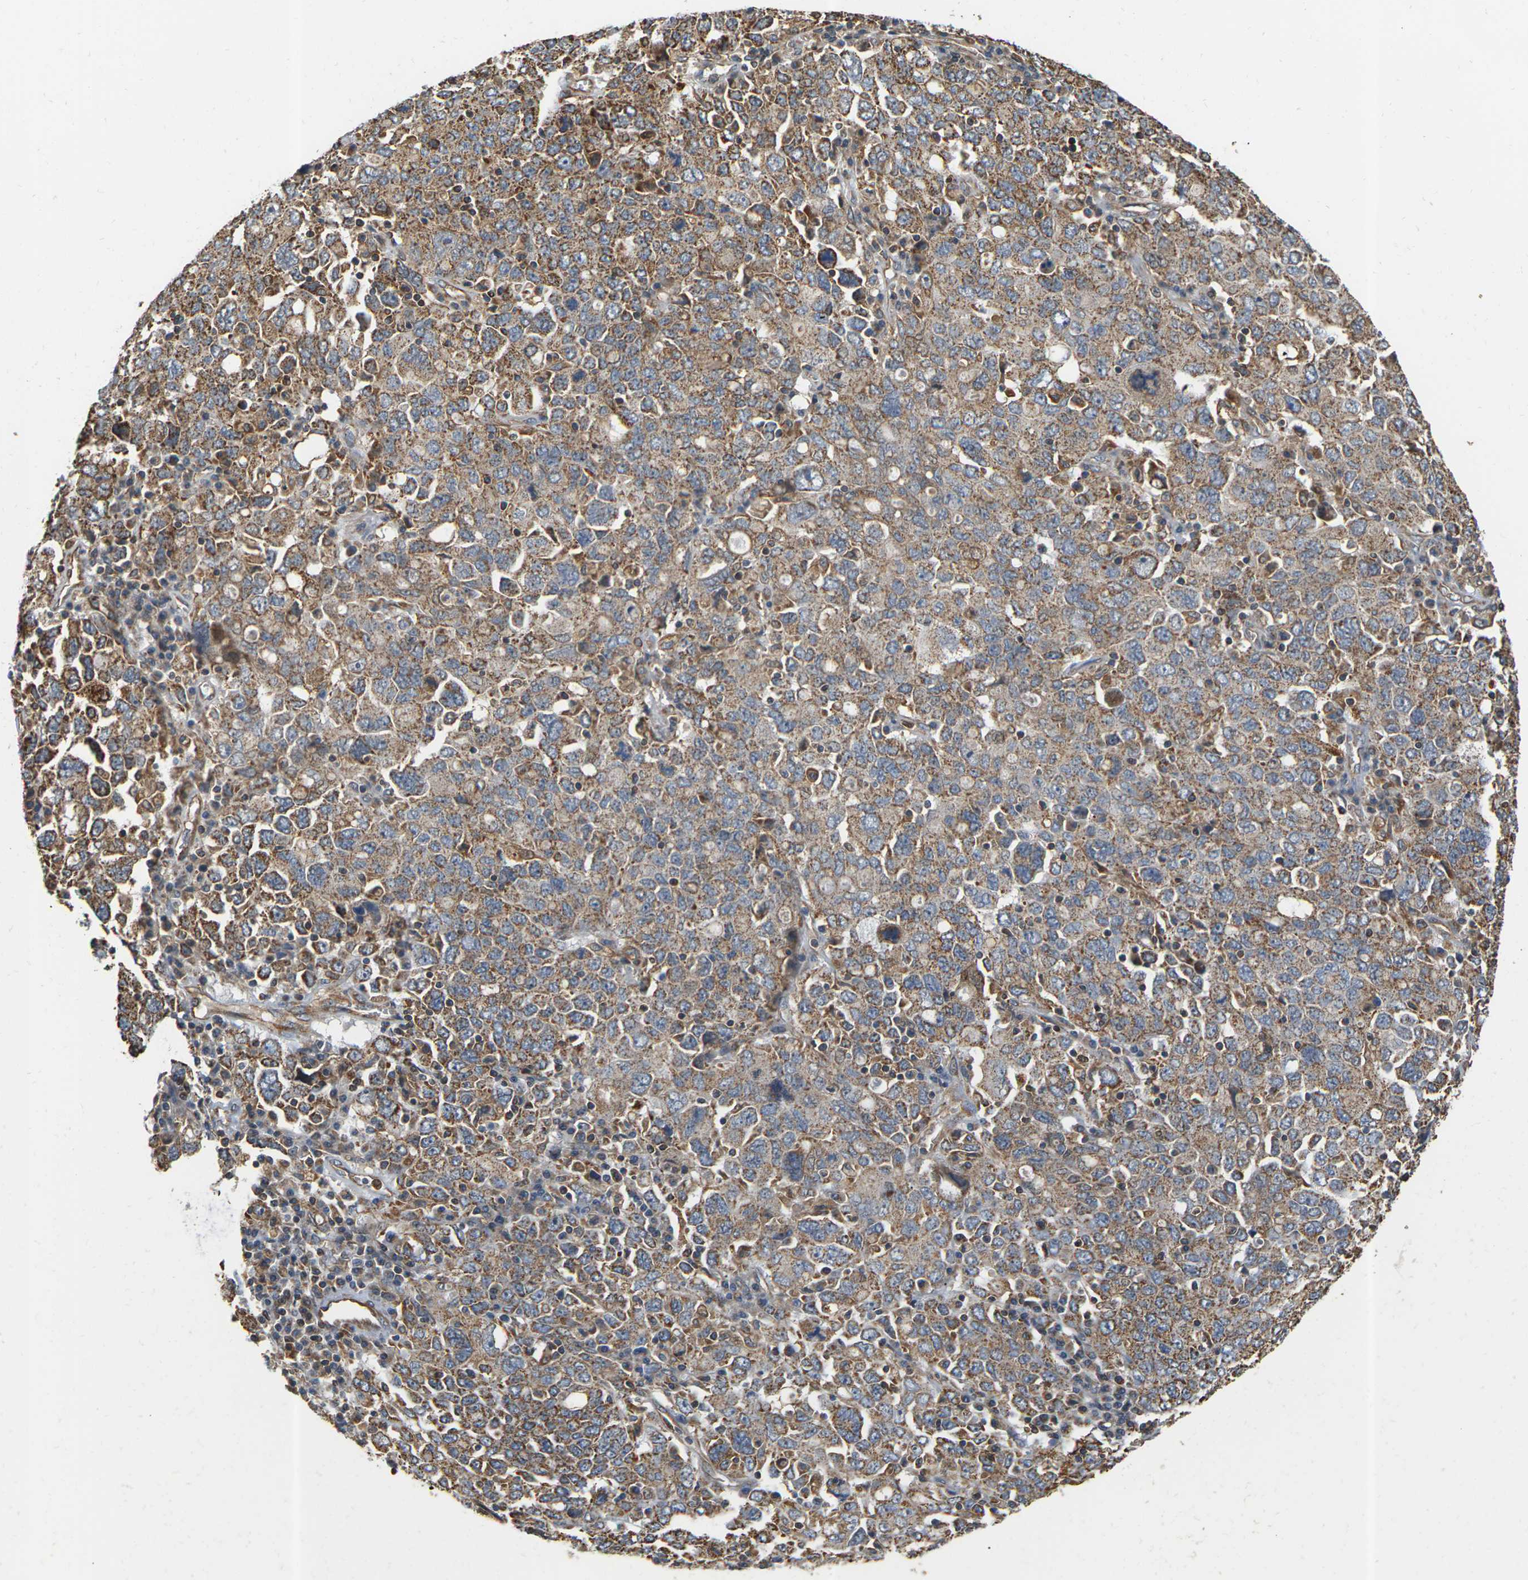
{"staining": {"intensity": "moderate", "quantity": ">75%", "location": "cytoplasmic/membranous"}, "tissue": "ovarian cancer", "cell_type": "Tumor cells", "image_type": "cancer", "snomed": [{"axis": "morphology", "description": "Carcinoma, endometroid"}, {"axis": "topography", "description": "Ovary"}], "caption": "Immunohistochemistry (IHC) photomicrograph of neoplastic tissue: human ovarian cancer (endometroid carcinoma) stained using IHC shows medium levels of moderate protein expression localized specifically in the cytoplasmic/membranous of tumor cells, appearing as a cytoplasmic/membranous brown color.", "gene": "PCDHB4", "patient": {"sex": "female", "age": 62}}